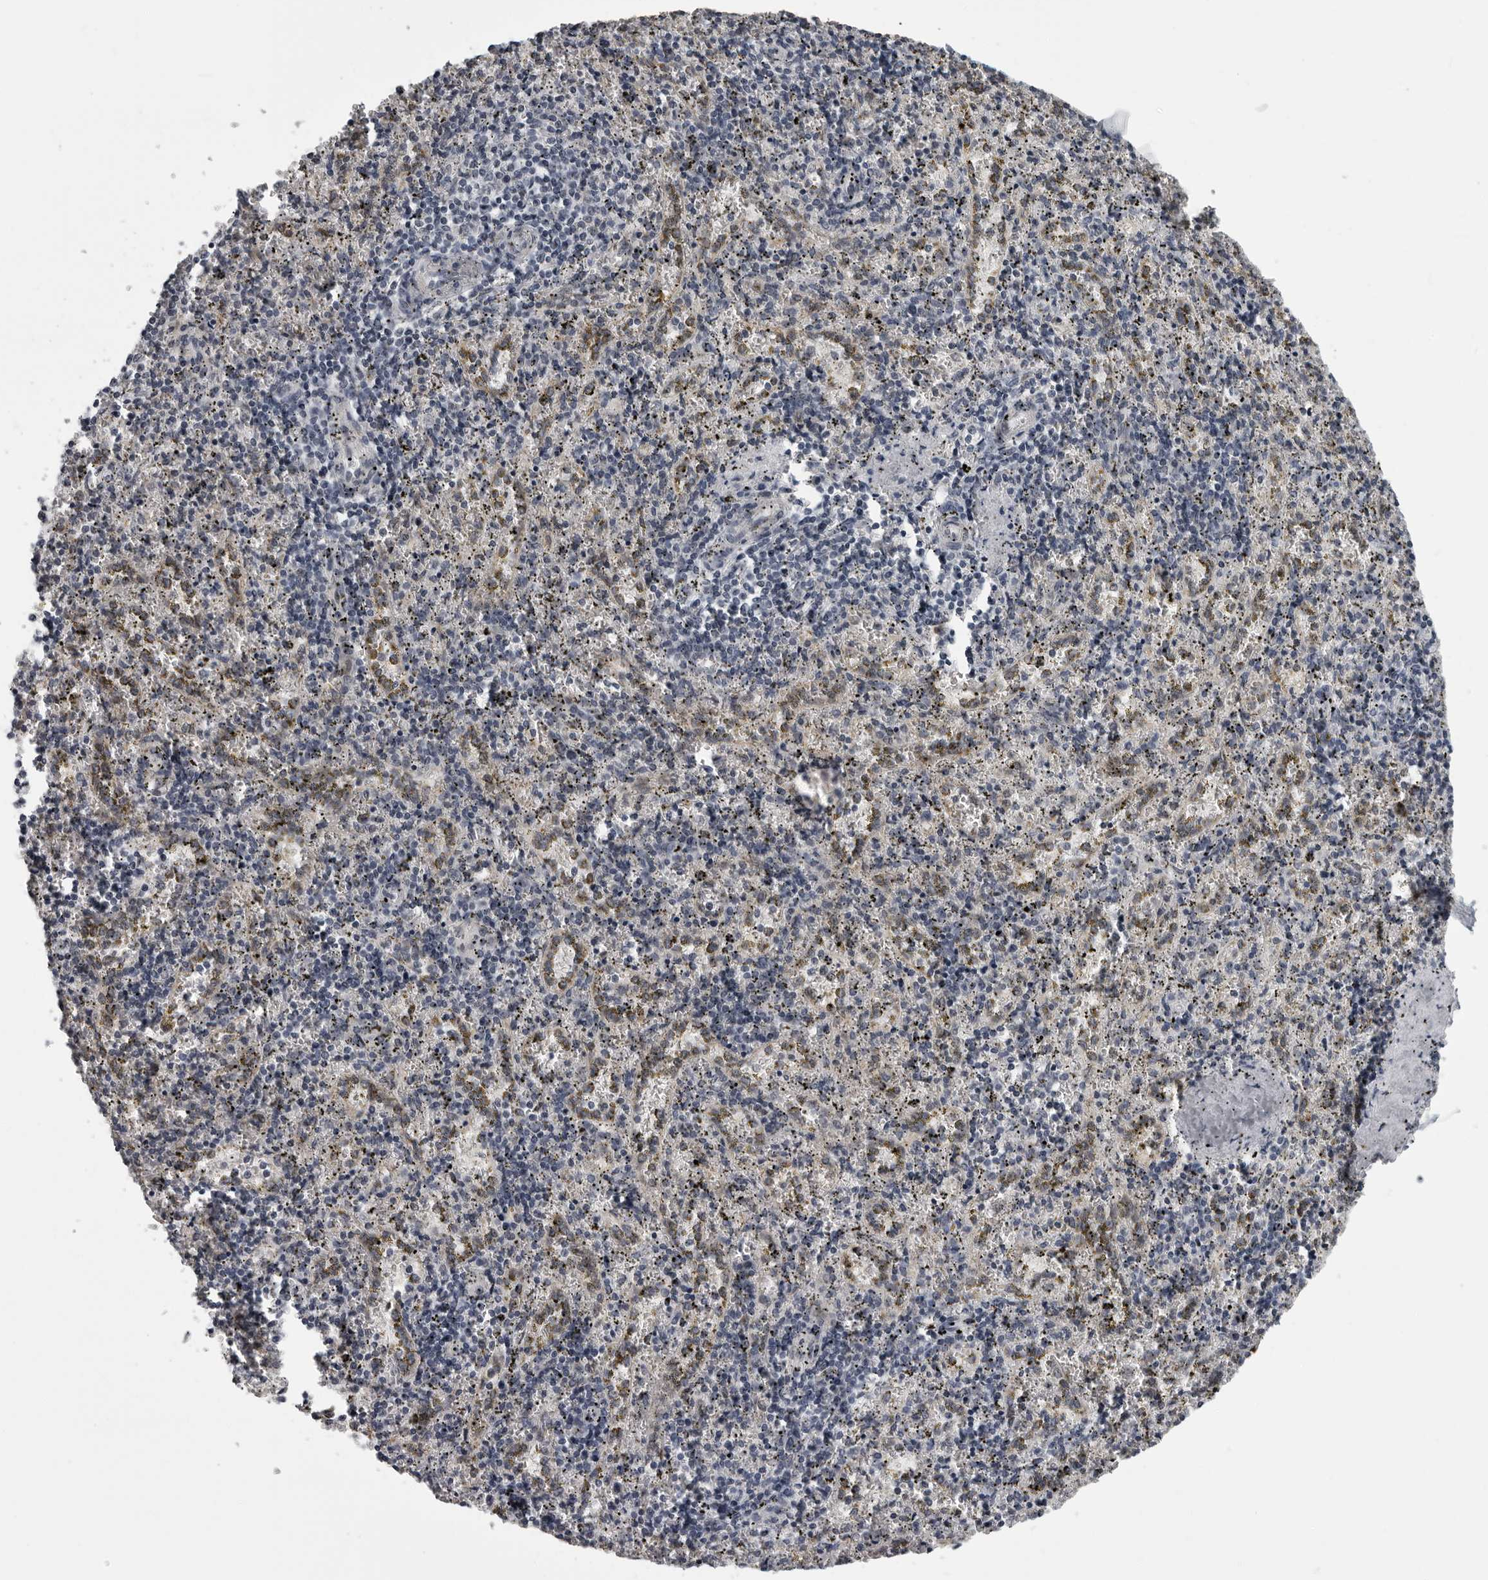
{"staining": {"intensity": "negative", "quantity": "none", "location": "none"}, "tissue": "spleen", "cell_type": "Cells in red pulp", "image_type": "normal", "snomed": [{"axis": "morphology", "description": "Normal tissue, NOS"}, {"axis": "topography", "description": "Spleen"}], "caption": "DAB (3,3'-diaminobenzidine) immunohistochemical staining of normal spleen displays no significant staining in cells in red pulp. The staining is performed using DAB brown chromogen with nuclei counter-stained in using hematoxylin.", "gene": "RTCA", "patient": {"sex": "male", "age": 11}}